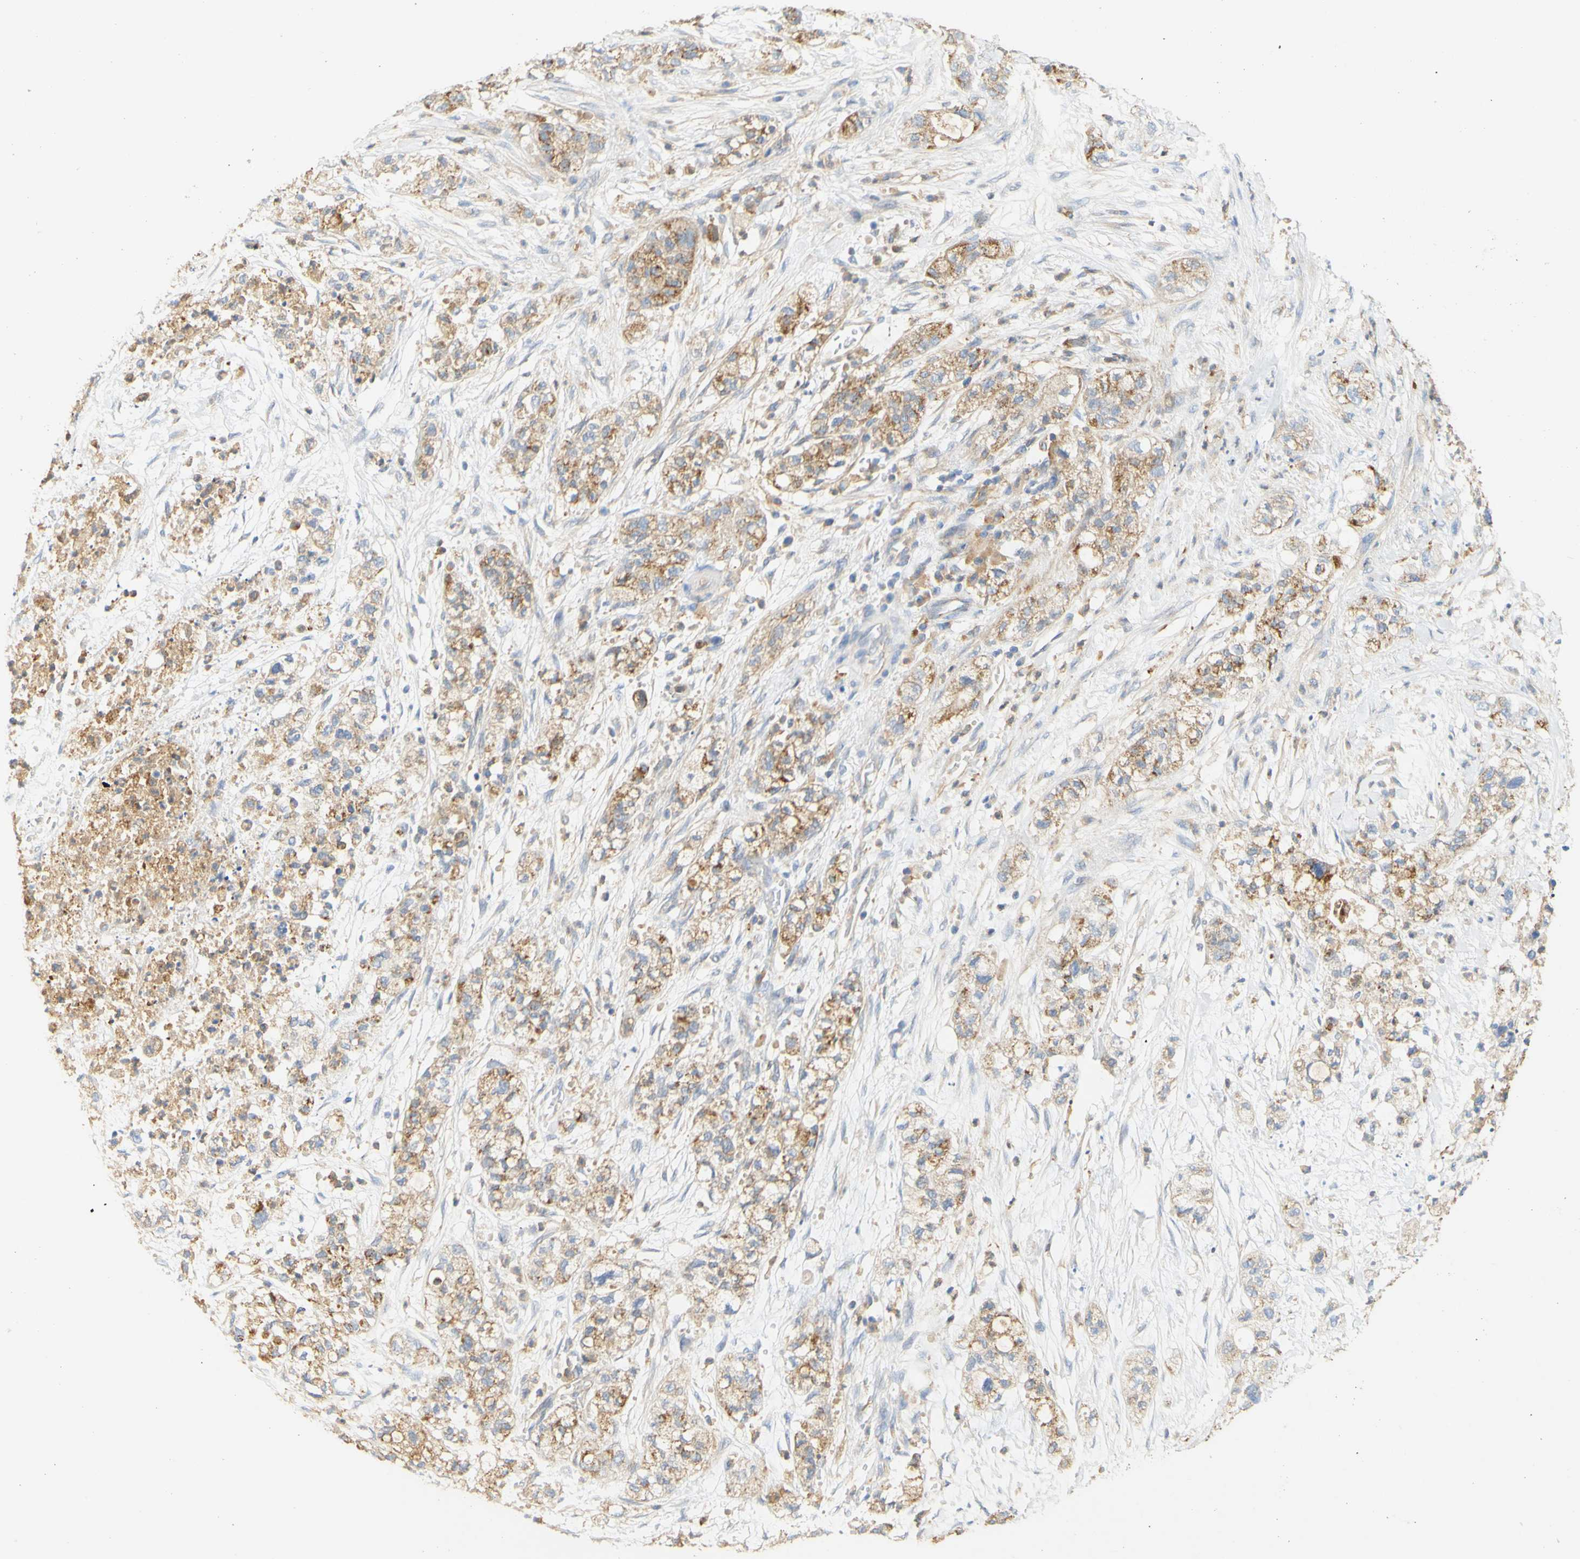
{"staining": {"intensity": "moderate", "quantity": ">75%", "location": "cytoplasmic/membranous"}, "tissue": "pancreatic cancer", "cell_type": "Tumor cells", "image_type": "cancer", "snomed": [{"axis": "morphology", "description": "Adenocarcinoma, NOS"}, {"axis": "topography", "description": "Pancreas"}], "caption": "DAB (3,3'-diaminobenzidine) immunohistochemical staining of human pancreatic cancer exhibits moderate cytoplasmic/membranous protein staining in about >75% of tumor cells.", "gene": "PCDH7", "patient": {"sex": "female", "age": 78}}